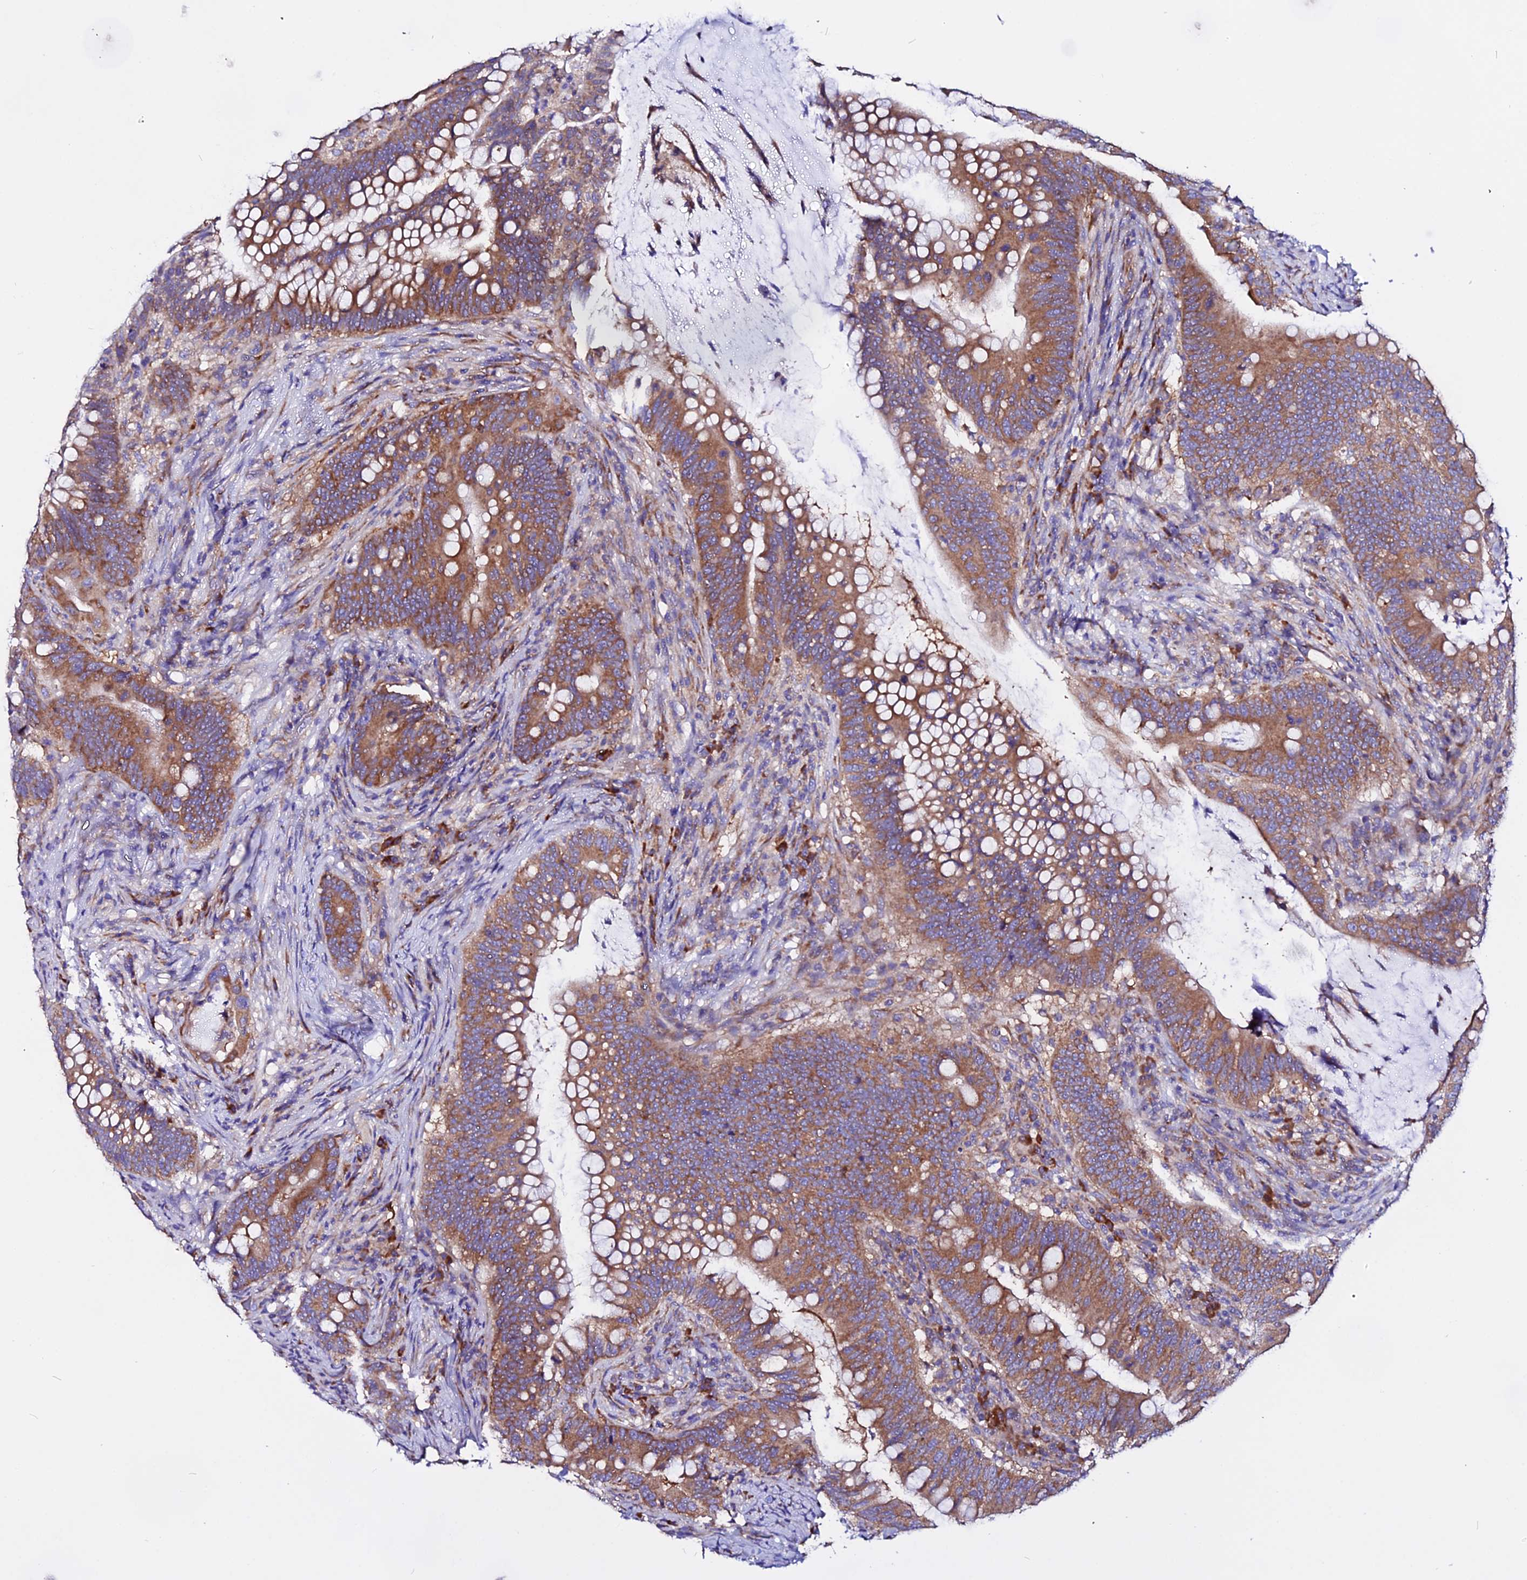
{"staining": {"intensity": "strong", "quantity": ">75%", "location": "cytoplasmic/membranous"}, "tissue": "colorectal cancer", "cell_type": "Tumor cells", "image_type": "cancer", "snomed": [{"axis": "morphology", "description": "Adenocarcinoma, NOS"}, {"axis": "topography", "description": "Colon"}], "caption": "Immunohistochemistry (DAB (3,3'-diaminobenzidine)) staining of human colorectal adenocarcinoma reveals strong cytoplasmic/membranous protein expression in about >75% of tumor cells.", "gene": "EEF1G", "patient": {"sex": "female", "age": 66}}